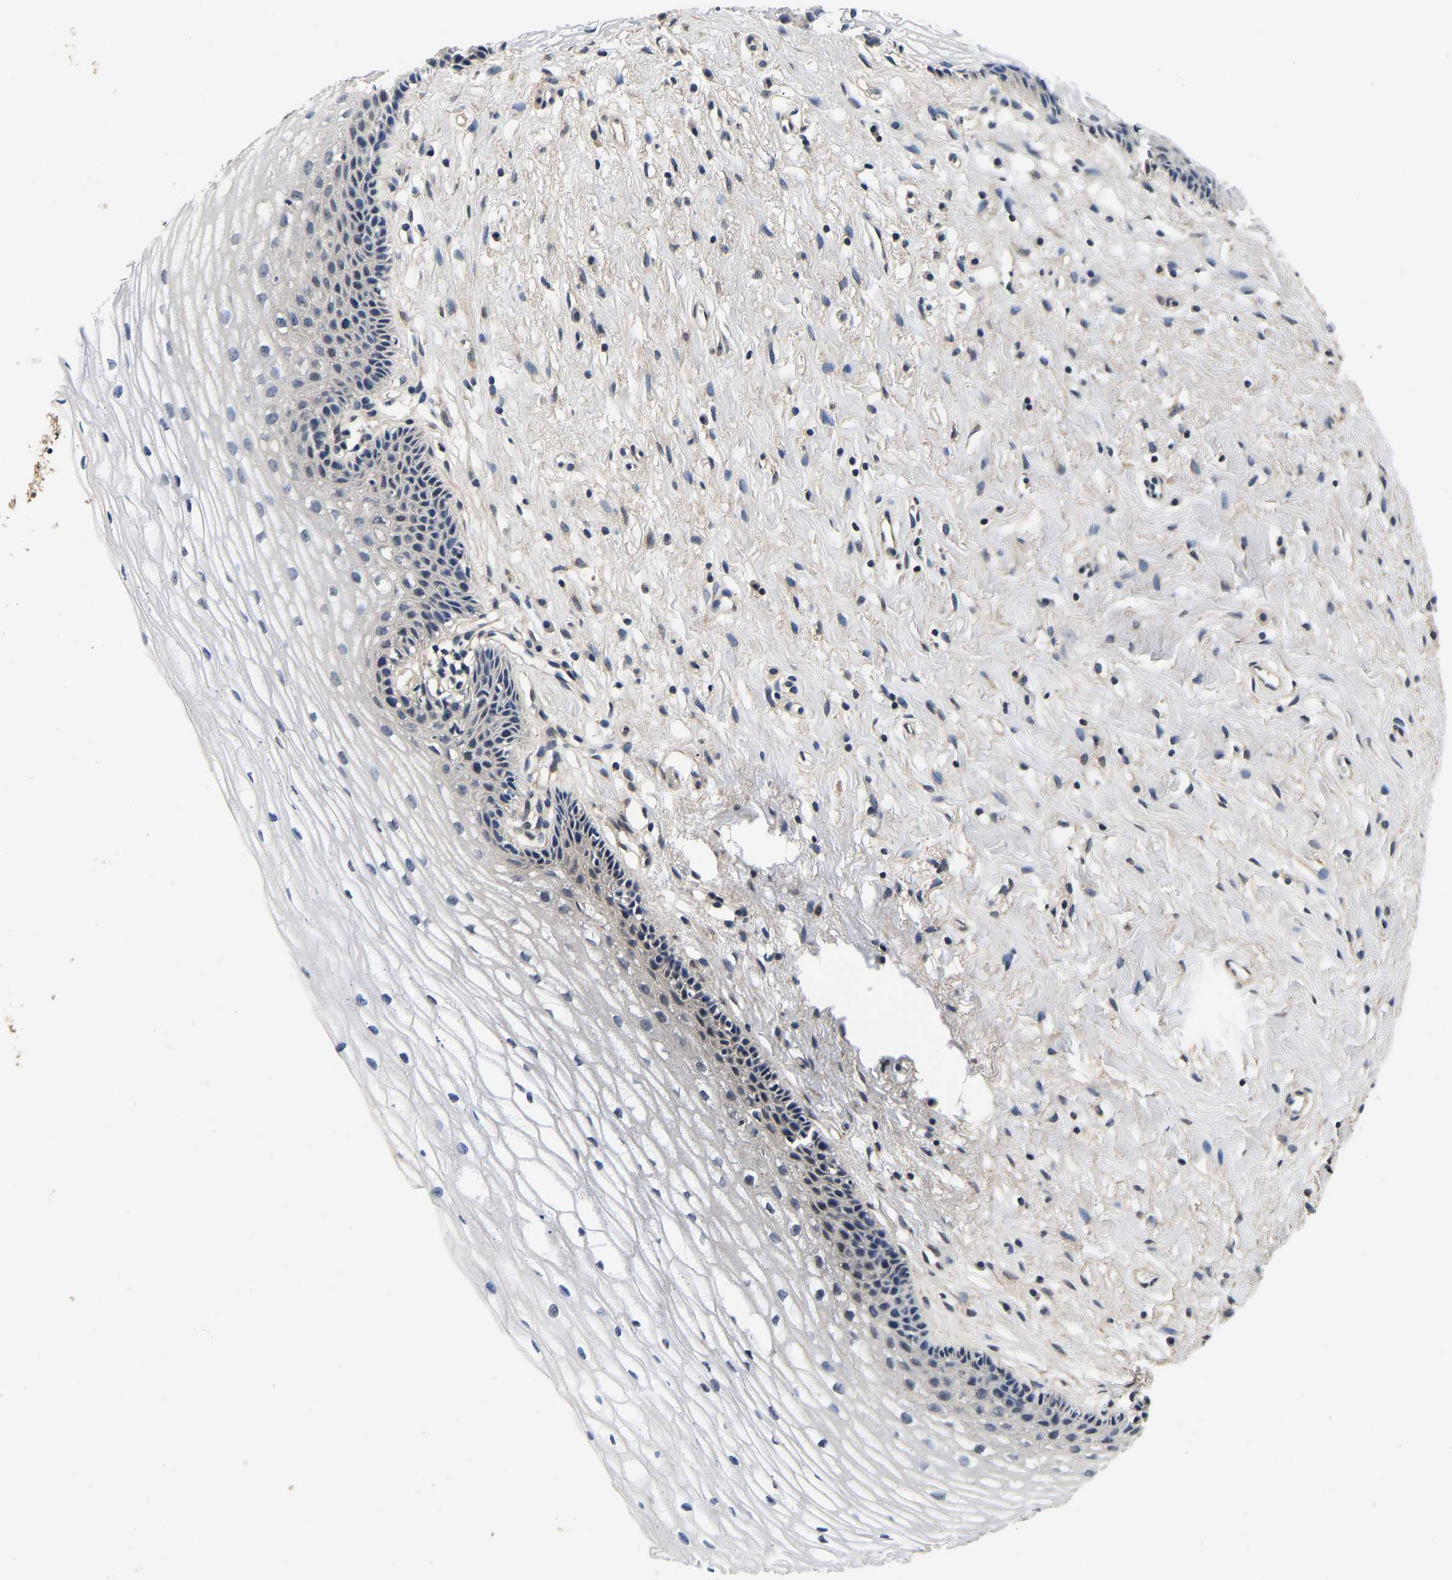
{"staining": {"intensity": "weak", "quantity": "25%-75%", "location": "cytoplasmic/membranous"}, "tissue": "cervix", "cell_type": "Glandular cells", "image_type": "normal", "snomed": [{"axis": "morphology", "description": "Normal tissue, NOS"}, {"axis": "topography", "description": "Cervix"}], "caption": "Protein expression analysis of unremarkable cervix shows weak cytoplasmic/membranous expression in about 25%-75% of glandular cells.", "gene": "RUVBL1", "patient": {"sex": "female", "age": 77}}